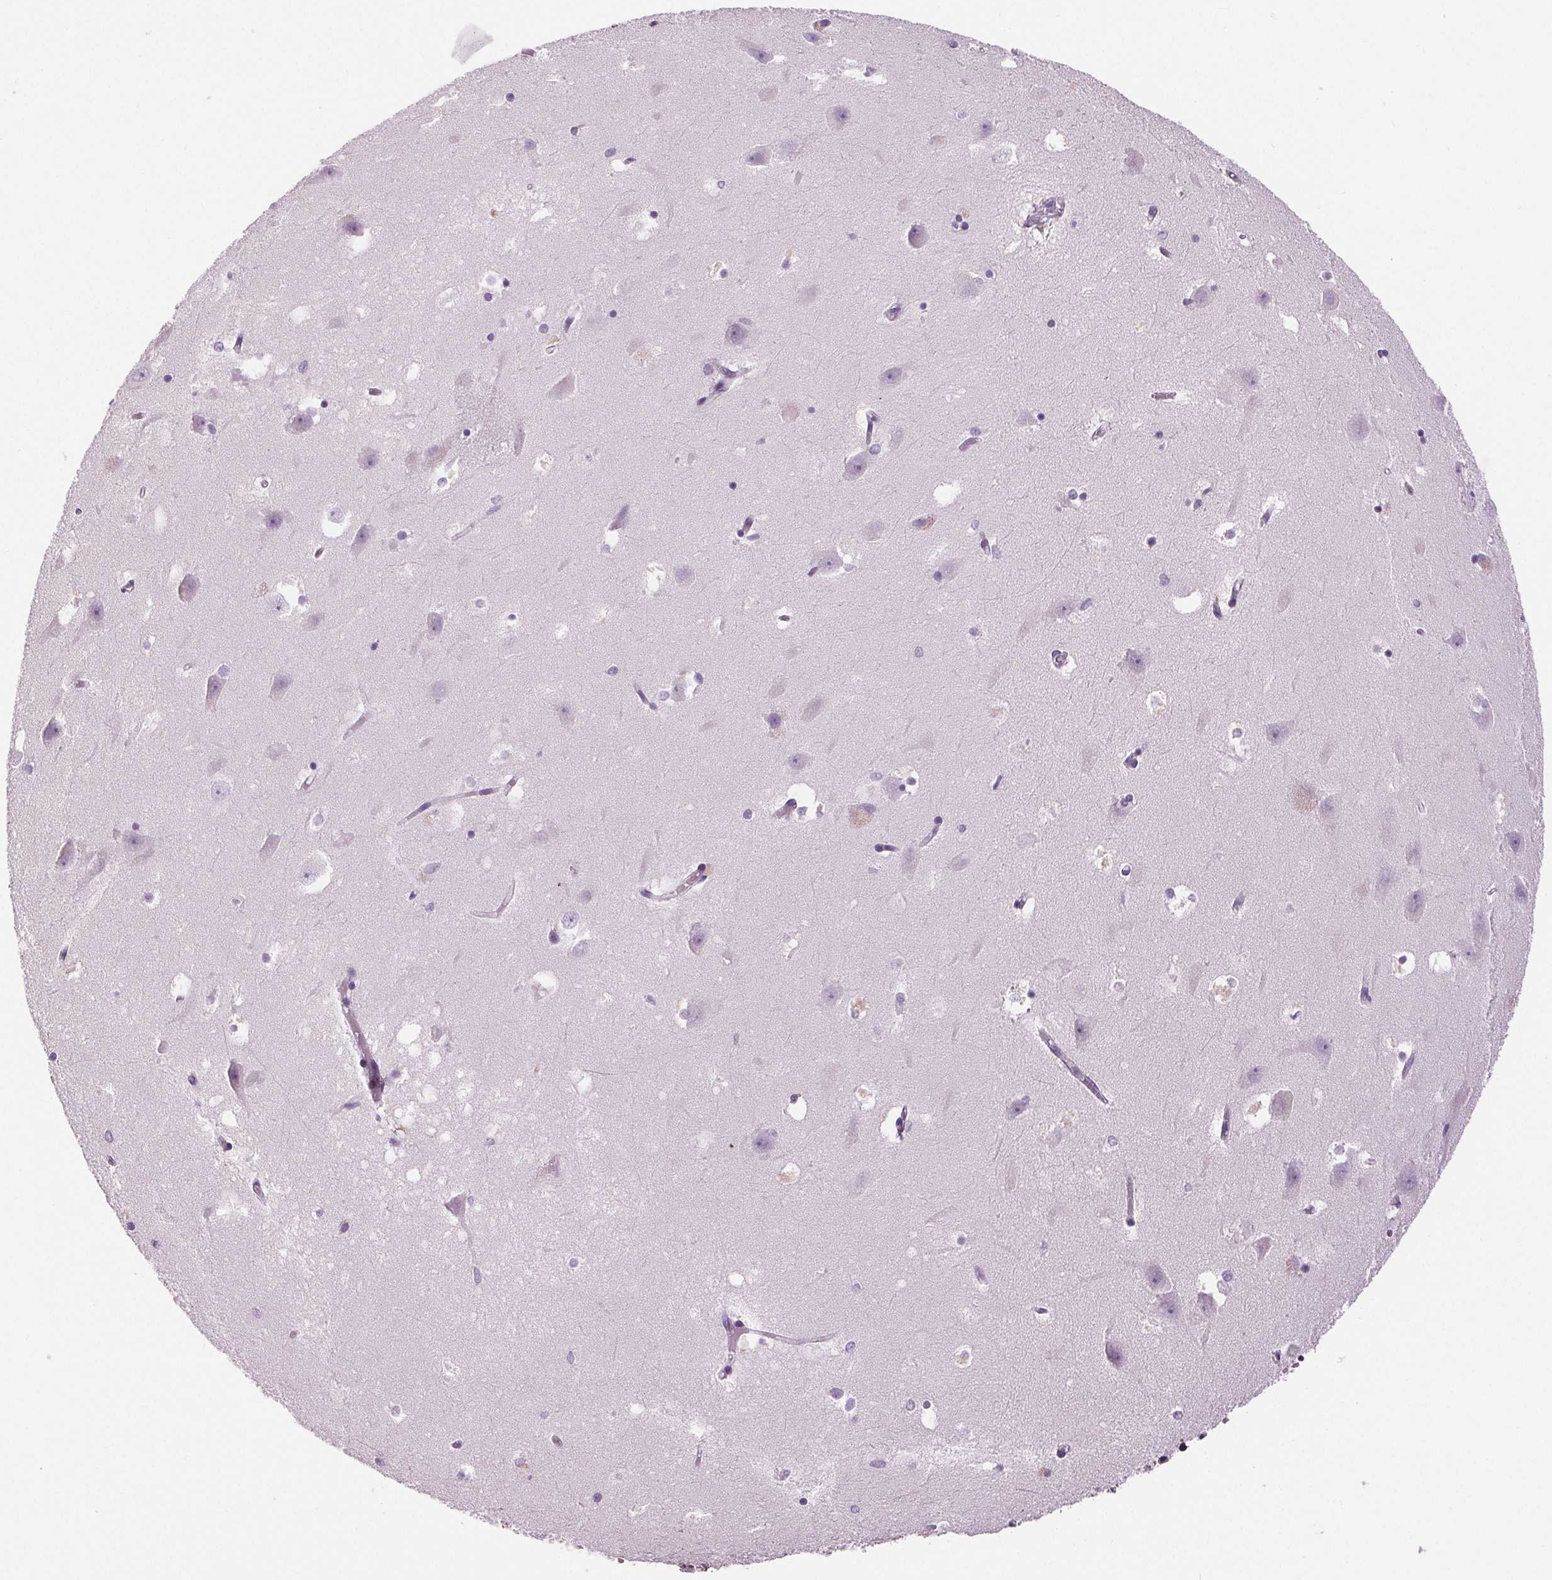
{"staining": {"intensity": "negative", "quantity": "none", "location": "none"}, "tissue": "hippocampus", "cell_type": "Glial cells", "image_type": "normal", "snomed": [{"axis": "morphology", "description": "Normal tissue, NOS"}, {"axis": "topography", "description": "Hippocampus"}], "caption": "High magnification brightfield microscopy of normal hippocampus stained with DAB (brown) and counterstained with hematoxylin (blue): glial cells show no significant expression. Nuclei are stained in blue.", "gene": "MISP", "patient": {"sex": "male", "age": 58}}